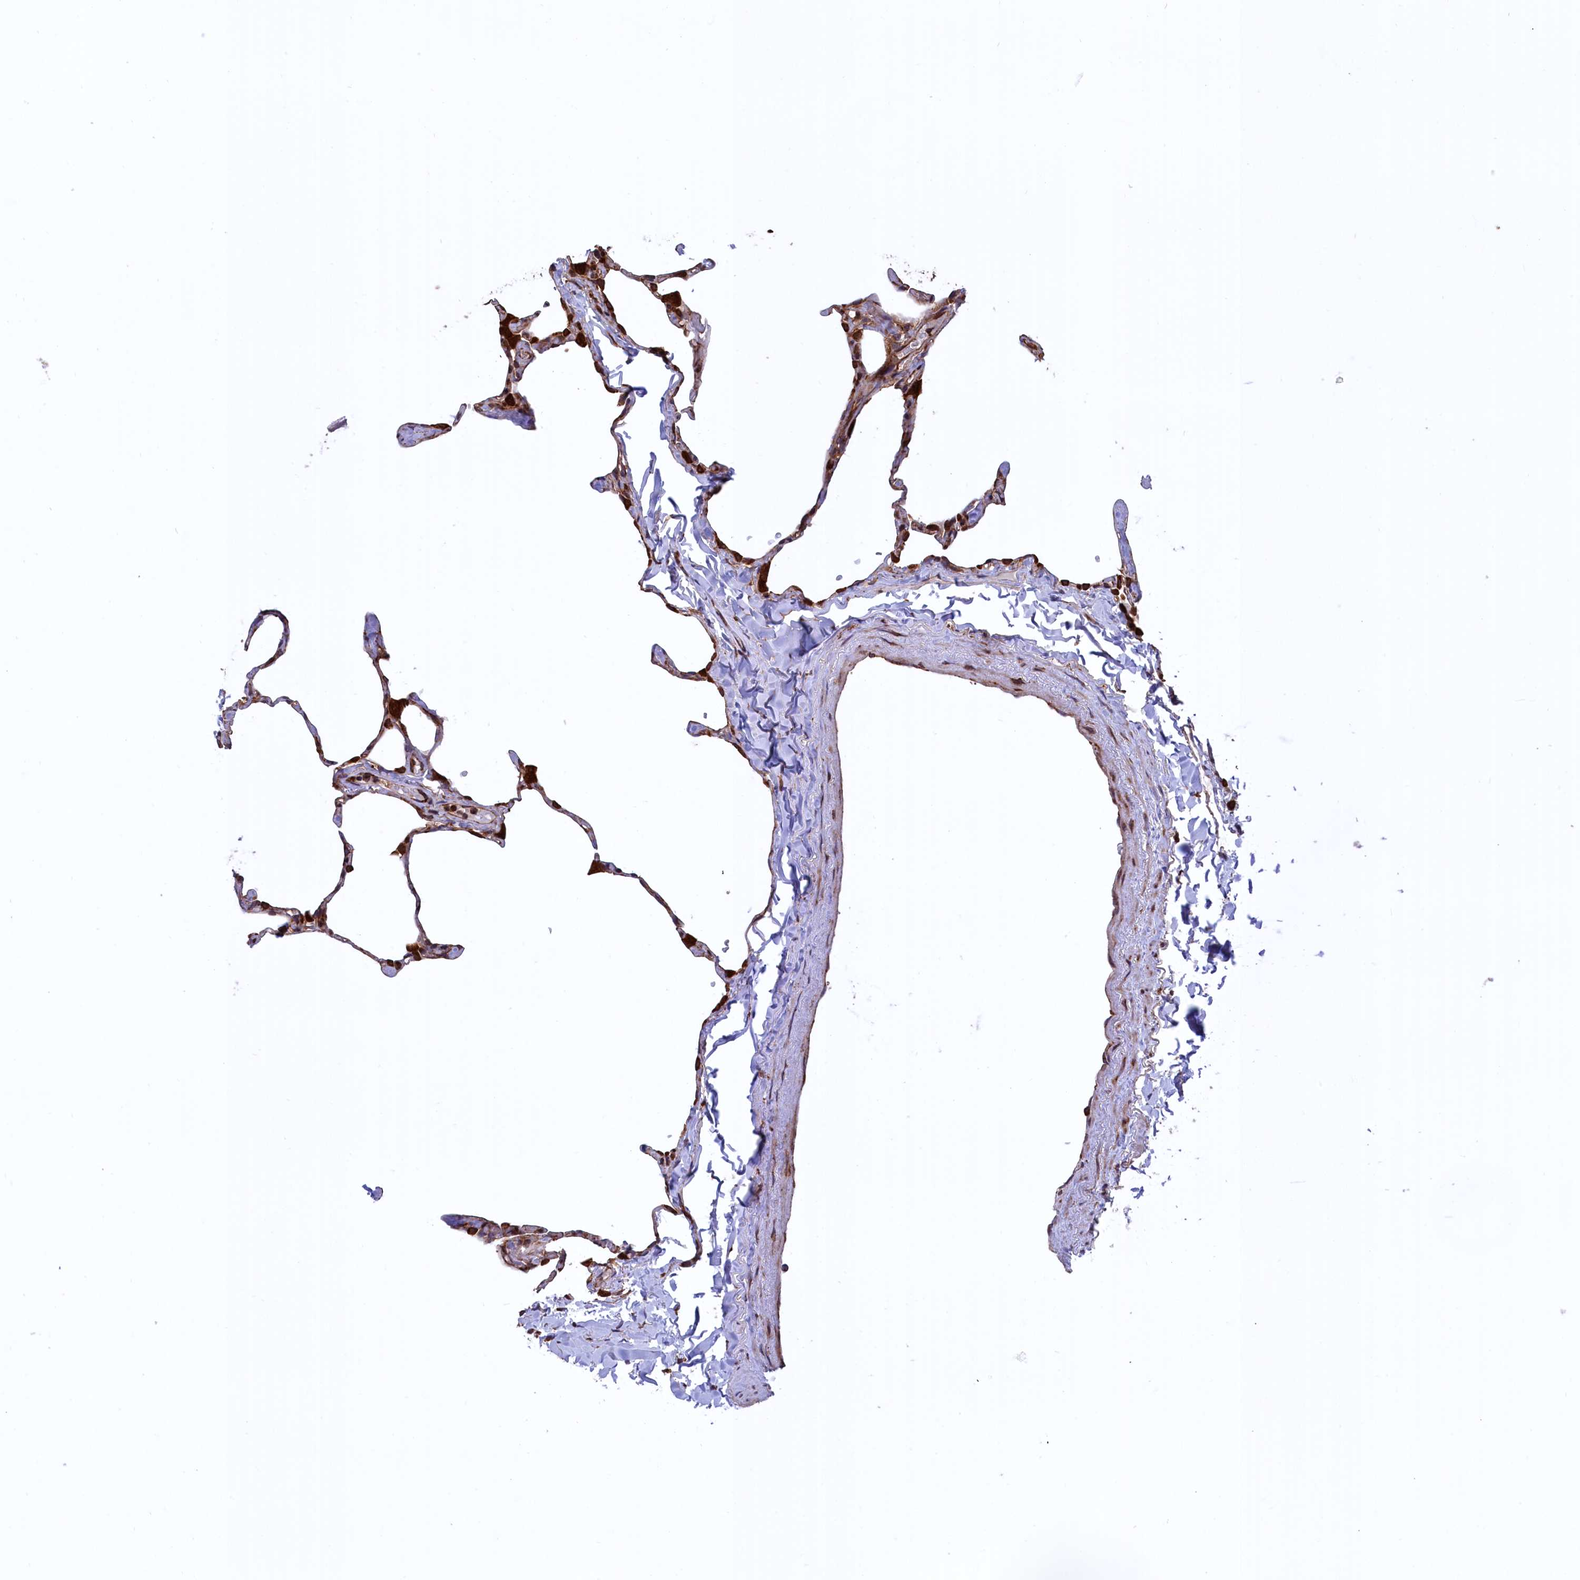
{"staining": {"intensity": "strong", "quantity": "25%-75%", "location": "cytoplasmic/membranous"}, "tissue": "lung", "cell_type": "Alveolar cells", "image_type": "normal", "snomed": [{"axis": "morphology", "description": "Normal tissue, NOS"}, {"axis": "topography", "description": "Lung"}], "caption": "An image of lung stained for a protein exhibits strong cytoplasmic/membranous brown staining in alveolar cells.", "gene": "PLA2G4C", "patient": {"sex": "male", "age": 65}}